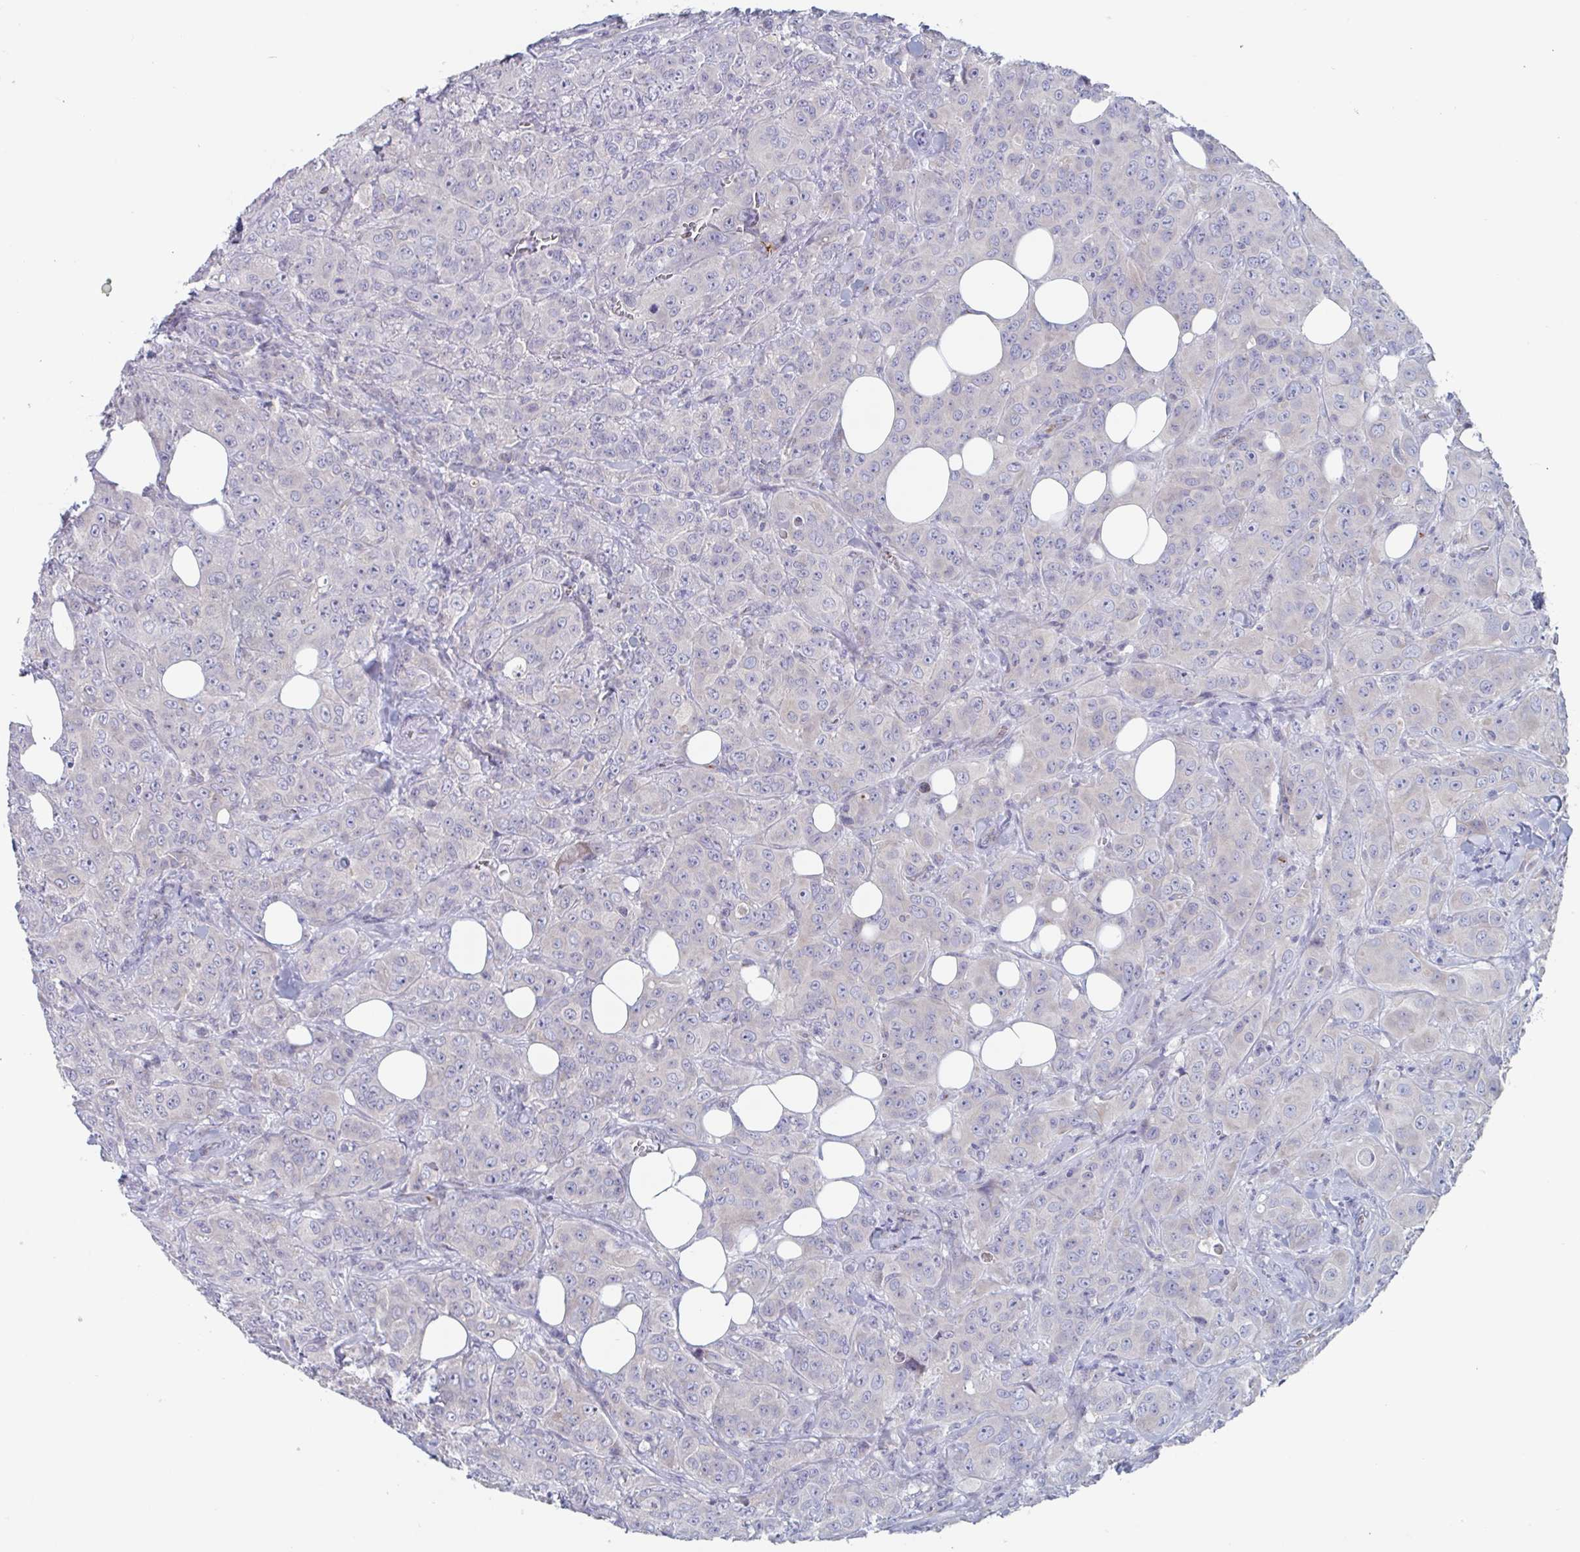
{"staining": {"intensity": "negative", "quantity": "none", "location": "none"}, "tissue": "breast cancer", "cell_type": "Tumor cells", "image_type": "cancer", "snomed": [{"axis": "morphology", "description": "Normal tissue, NOS"}, {"axis": "morphology", "description": "Duct carcinoma"}, {"axis": "topography", "description": "Breast"}], "caption": "IHC photomicrograph of neoplastic tissue: human breast cancer stained with DAB reveals no significant protein staining in tumor cells. The staining was performed using DAB (3,3'-diaminobenzidine) to visualize the protein expression in brown, while the nuclei were stained in blue with hematoxylin (Magnification: 20x).", "gene": "ABHD16A", "patient": {"sex": "female", "age": 43}}